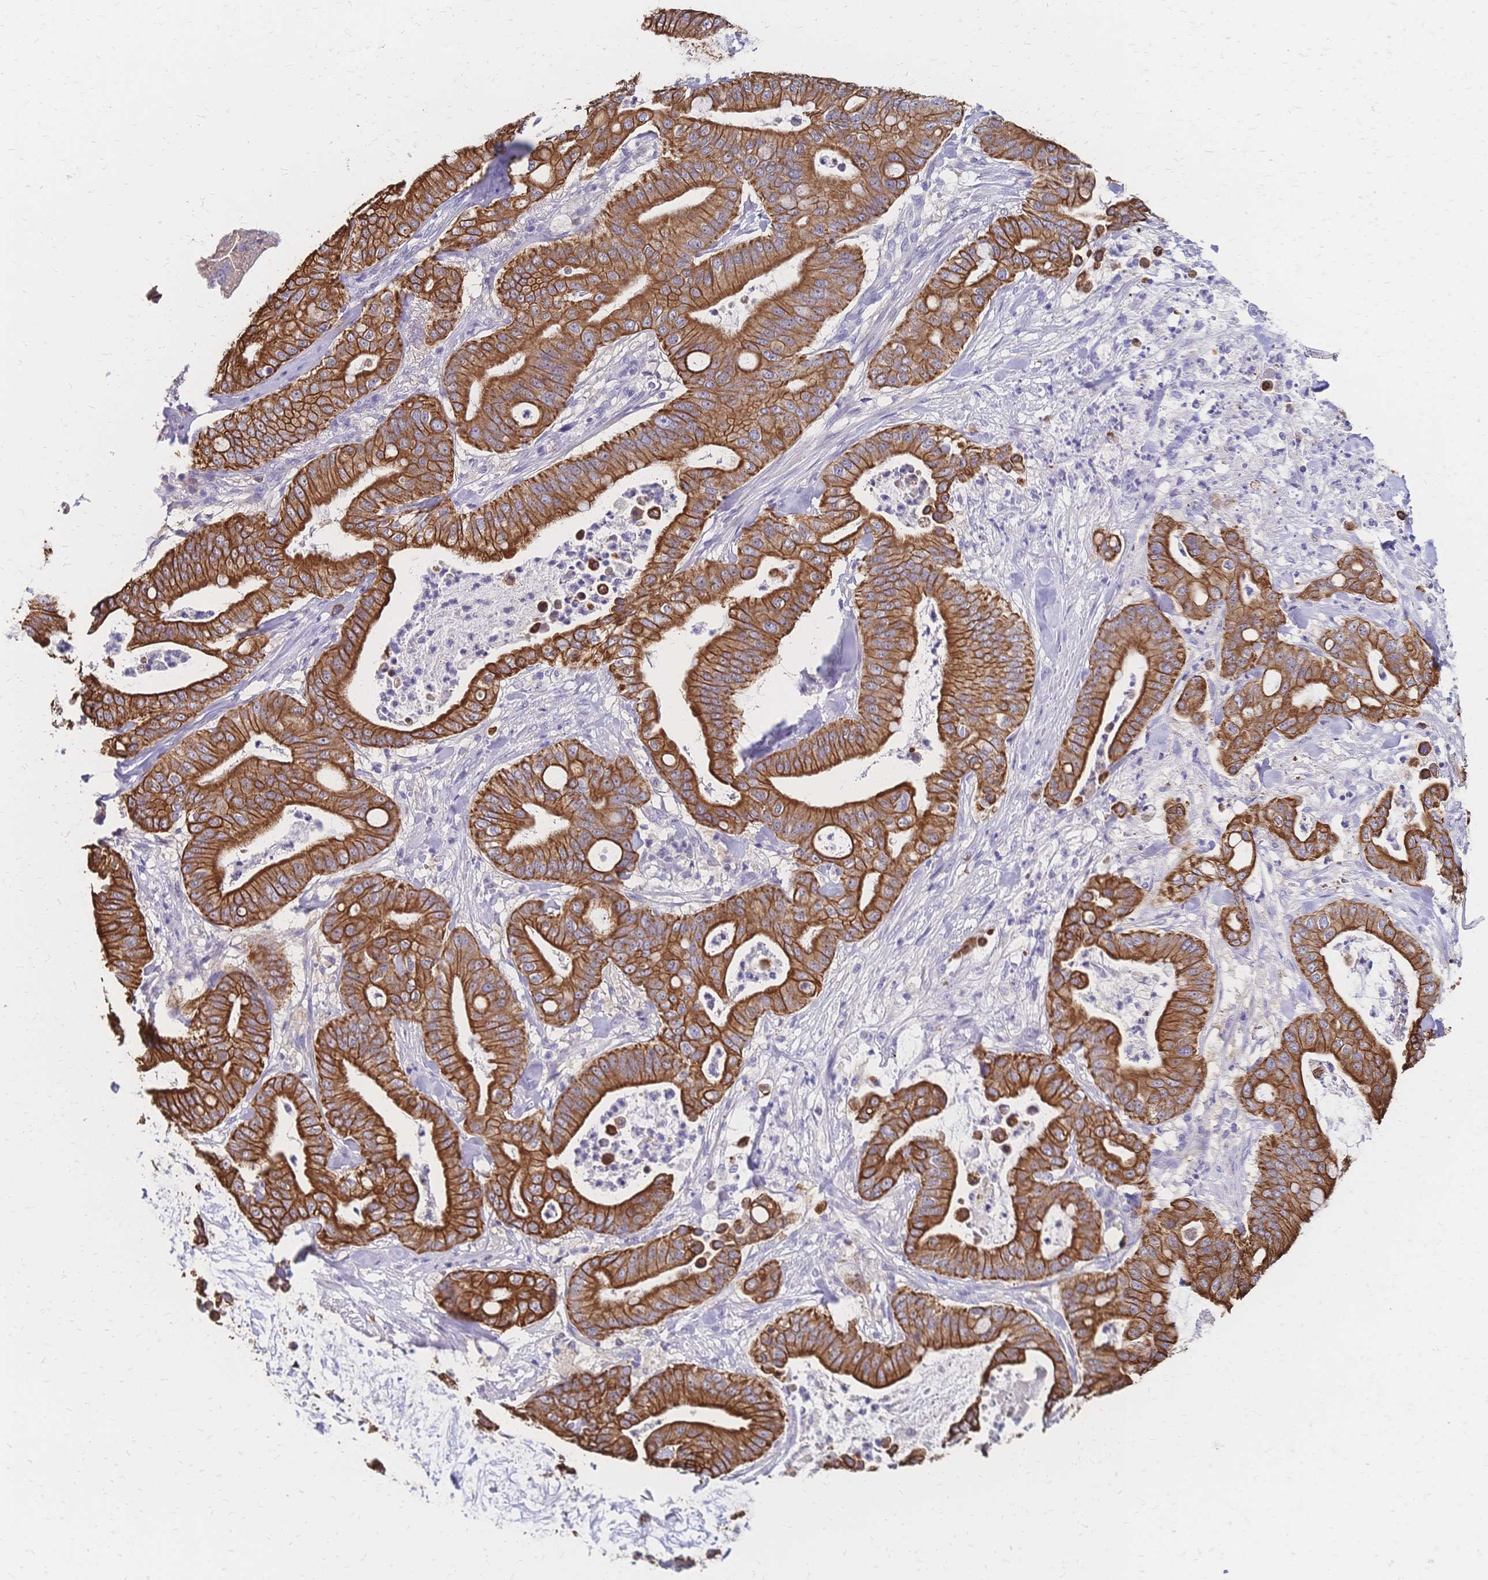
{"staining": {"intensity": "strong", "quantity": ">75%", "location": "cytoplasmic/membranous"}, "tissue": "pancreatic cancer", "cell_type": "Tumor cells", "image_type": "cancer", "snomed": [{"axis": "morphology", "description": "Adenocarcinoma, NOS"}, {"axis": "topography", "description": "Pancreas"}], "caption": "Human pancreatic adenocarcinoma stained with a protein marker reveals strong staining in tumor cells.", "gene": "DTNB", "patient": {"sex": "male", "age": 71}}